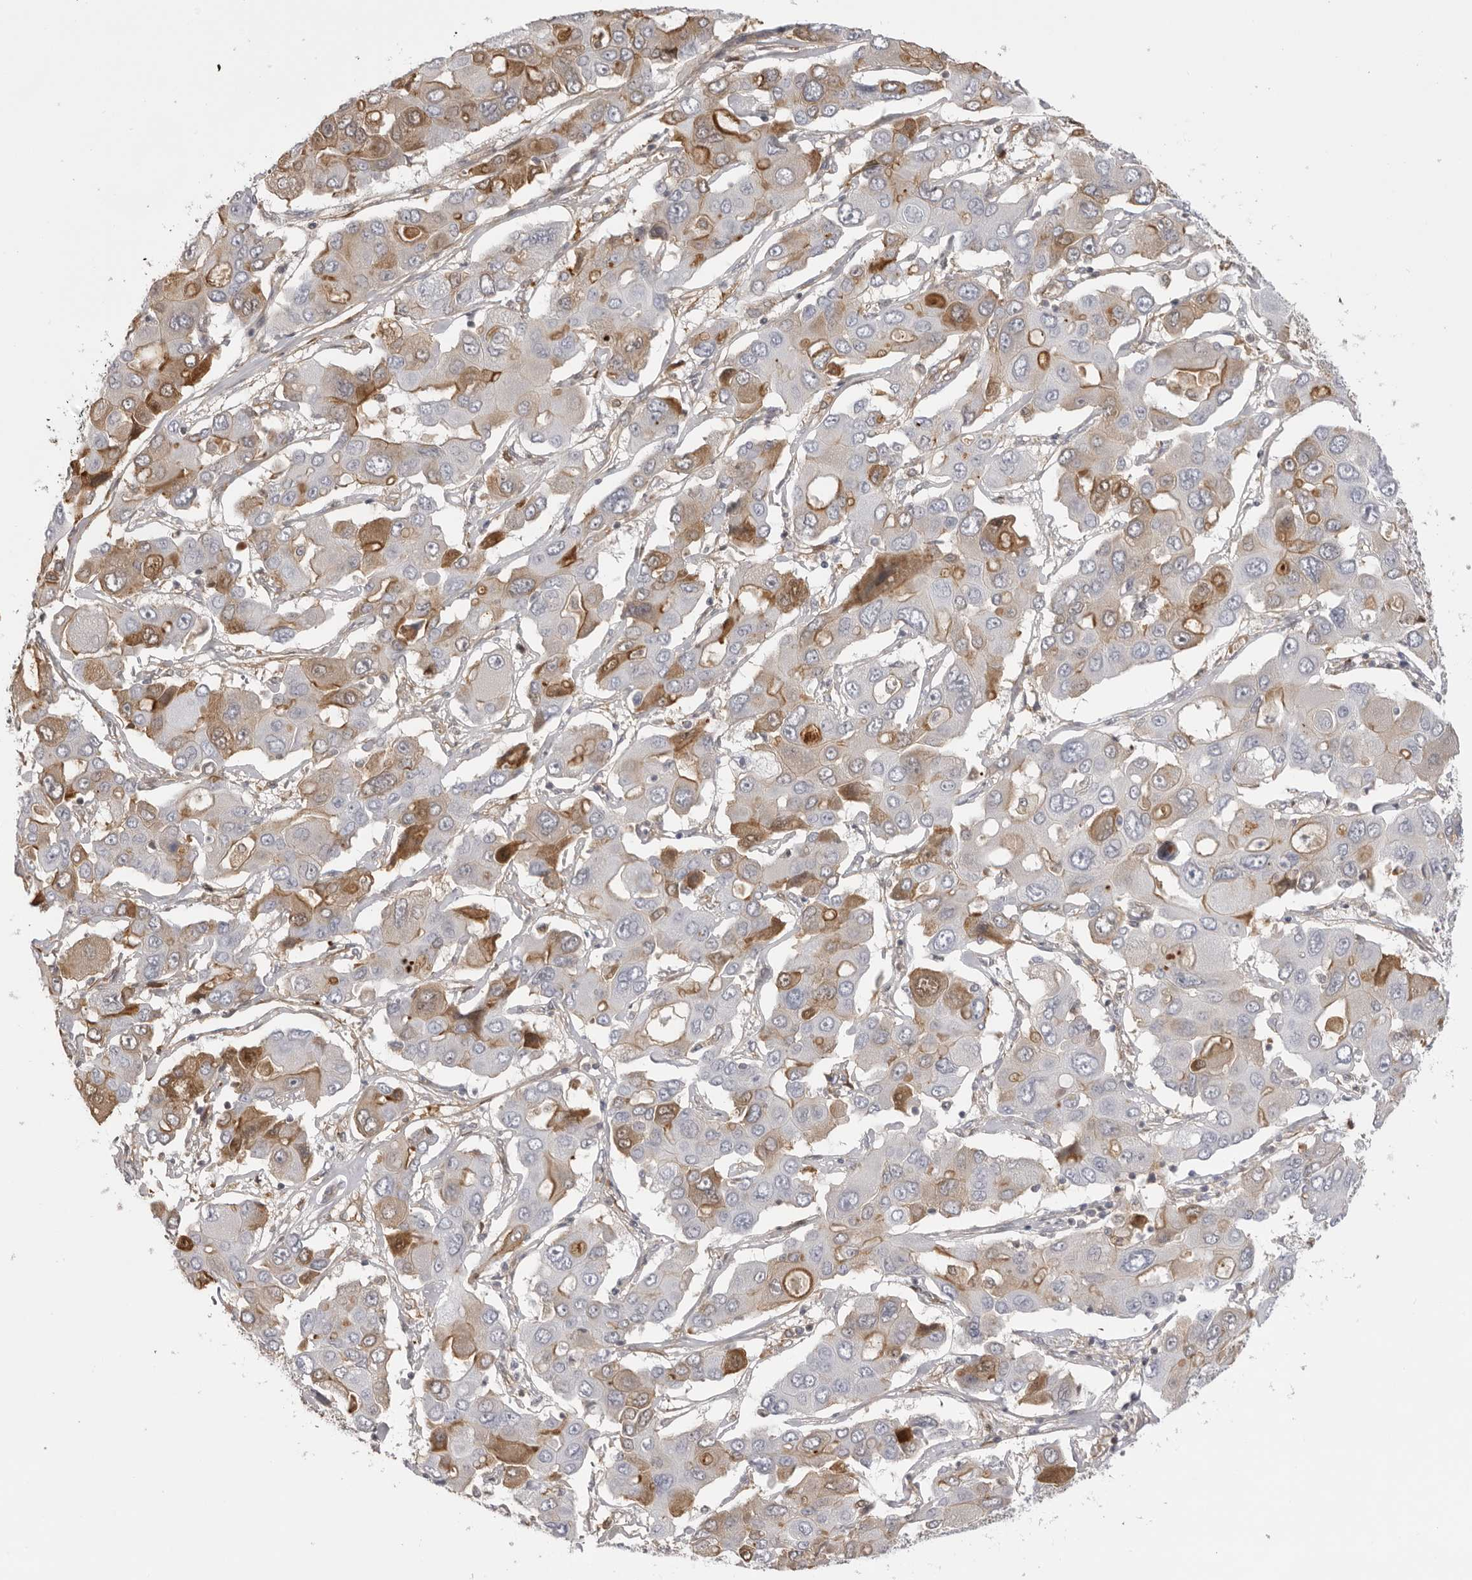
{"staining": {"intensity": "moderate", "quantity": "<25%", "location": "cytoplasmic/membranous"}, "tissue": "liver cancer", "cell_type": "Tumor cells", "image_type": "cancer", "snomed": [{"axis": "morphology", "description": "Cholangiocarcinoma"}, {"axis": "topography", "description": "Liver"}], "caption": "Liver cancer (cholangiocarcinoma) tissue exhibits moderate cytoplasmic/membranous staining in approximately <25% of tumor cells, visualized by immunohistochemistry. Using DAB (brown) and hematoxylin (blue) stains, captured at high magnification using brightfield microscopy.", "gene": "PLEKHF2", "patient": {"sex": "male", "age": 67}}